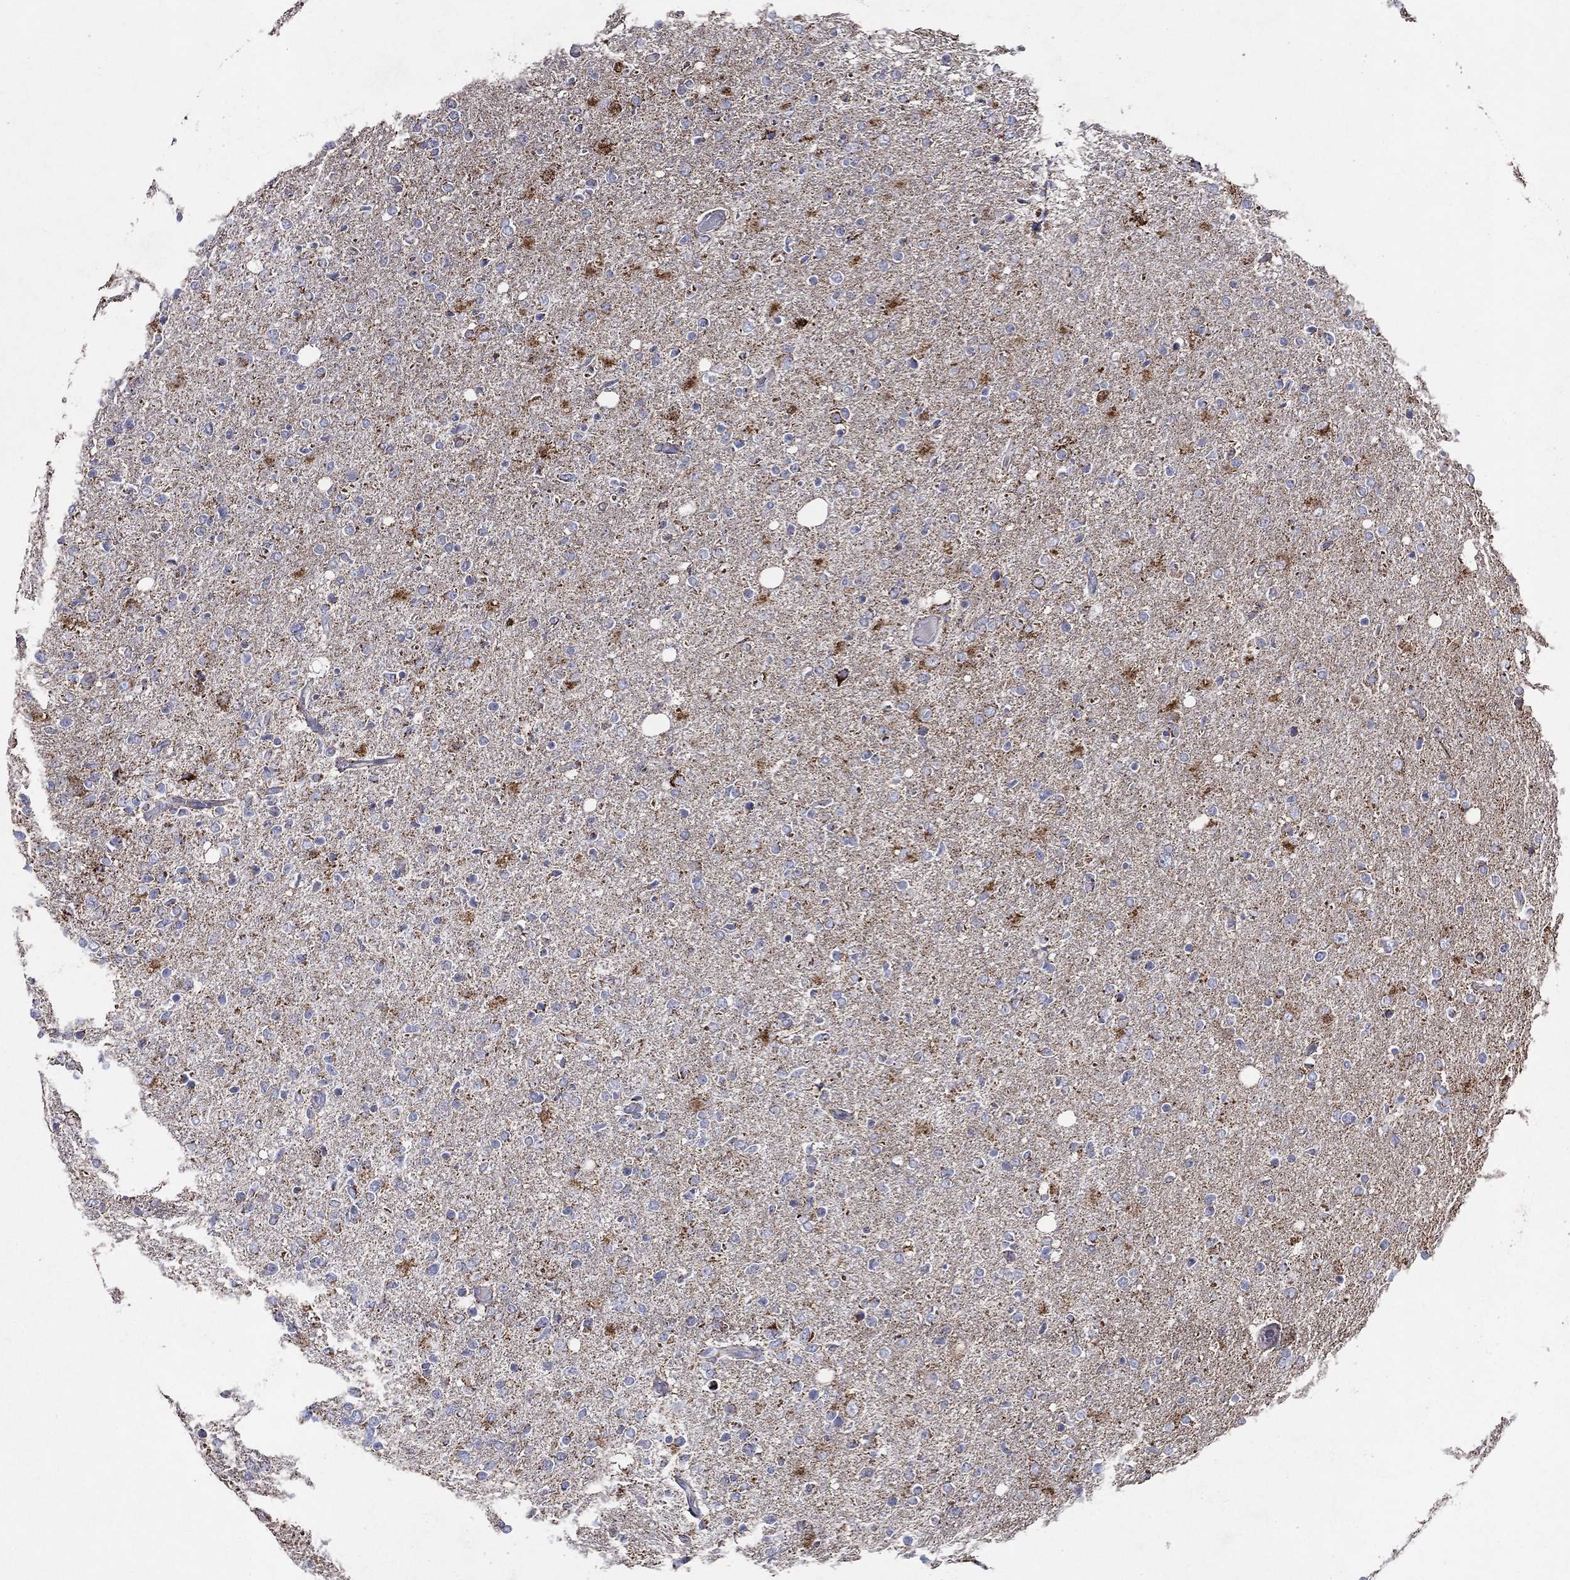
{"staining": {"intensity": "moderate", "quantity": "<25%", "location": "cytoplasmic/membranous"}, "tissue": "glioma", "cell_type": "Tumor cells", "image_type": "cancer", "snomed": [{"axis": "morphology", "description": "Glioma, malignant, High grade"}, {"axis": "topography", "description": "Cerebral cortex"}], "caption": "Moderate cytoplasmic/membranous protein positivity is appreciated in approximately <25% of tumor cells in glioma. The protein is stained brown, and the nuclei are stained in blue (DAB (3,3'-diaminobenzidine) IHC with brightfield microscopy, high magnification).", "gene": "SFXN1", "patient": {"sex": "male", "age": 70}}